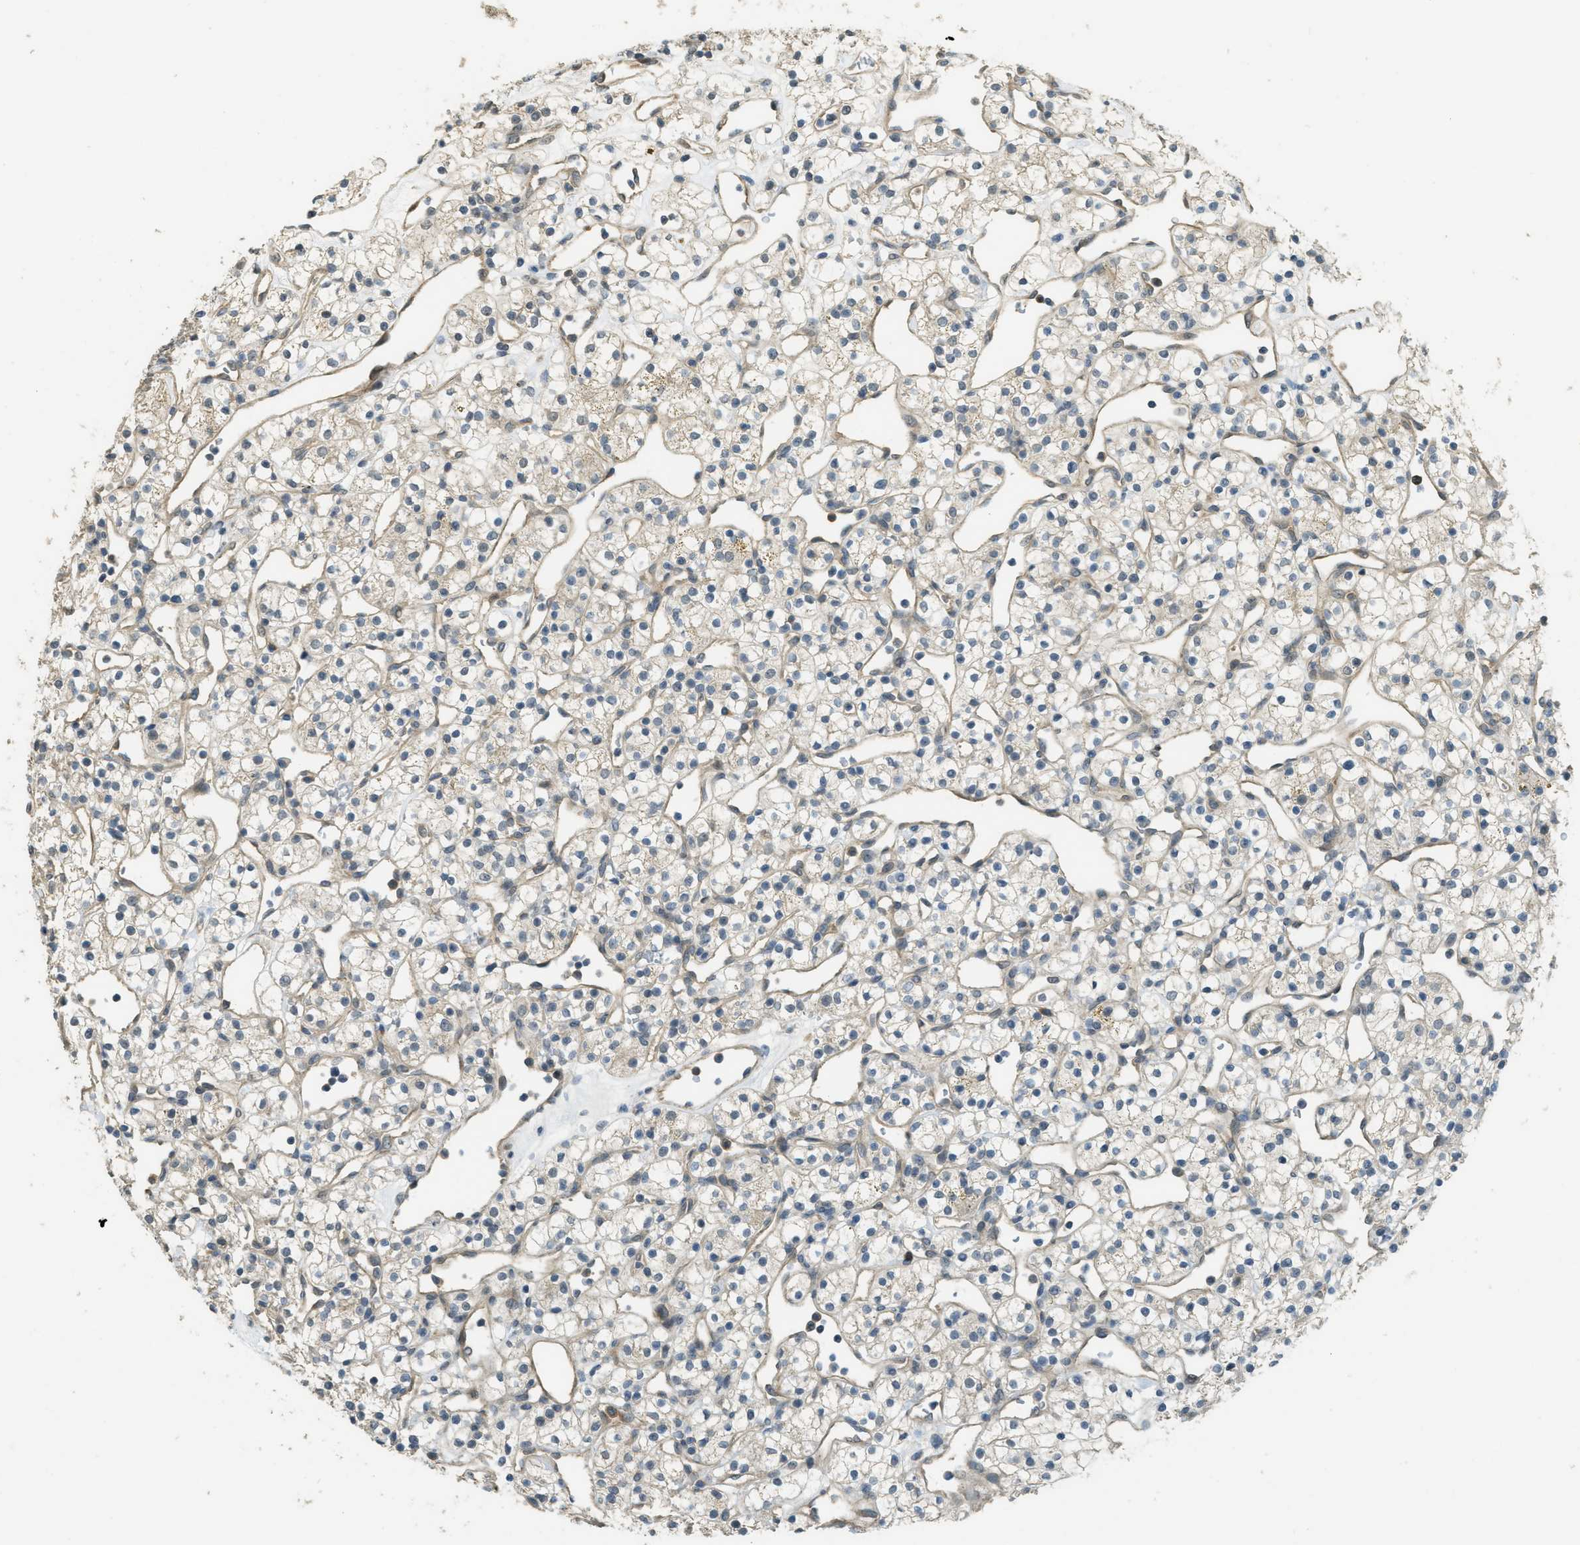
{"staining": {"intensity": "weak", "quantity": "<25%", "location": "cytoplasmic/membranous"}, "tissue": "renal cancer", "cell_type": "Tumor cells", "image_type": "cancer", "snomed": [{"axis": "morphology", "description": "Adenocarcinoma, NOS"}, {"axis": "topography", "description": "Kidney"}], "caption": "Adenocarcinoma (renal) was stained to show a protein in brown. There is no significant positivity in tumor cells.", "gene": "IGF2BP2", "patient": {"sex": "female", "age": 60}}